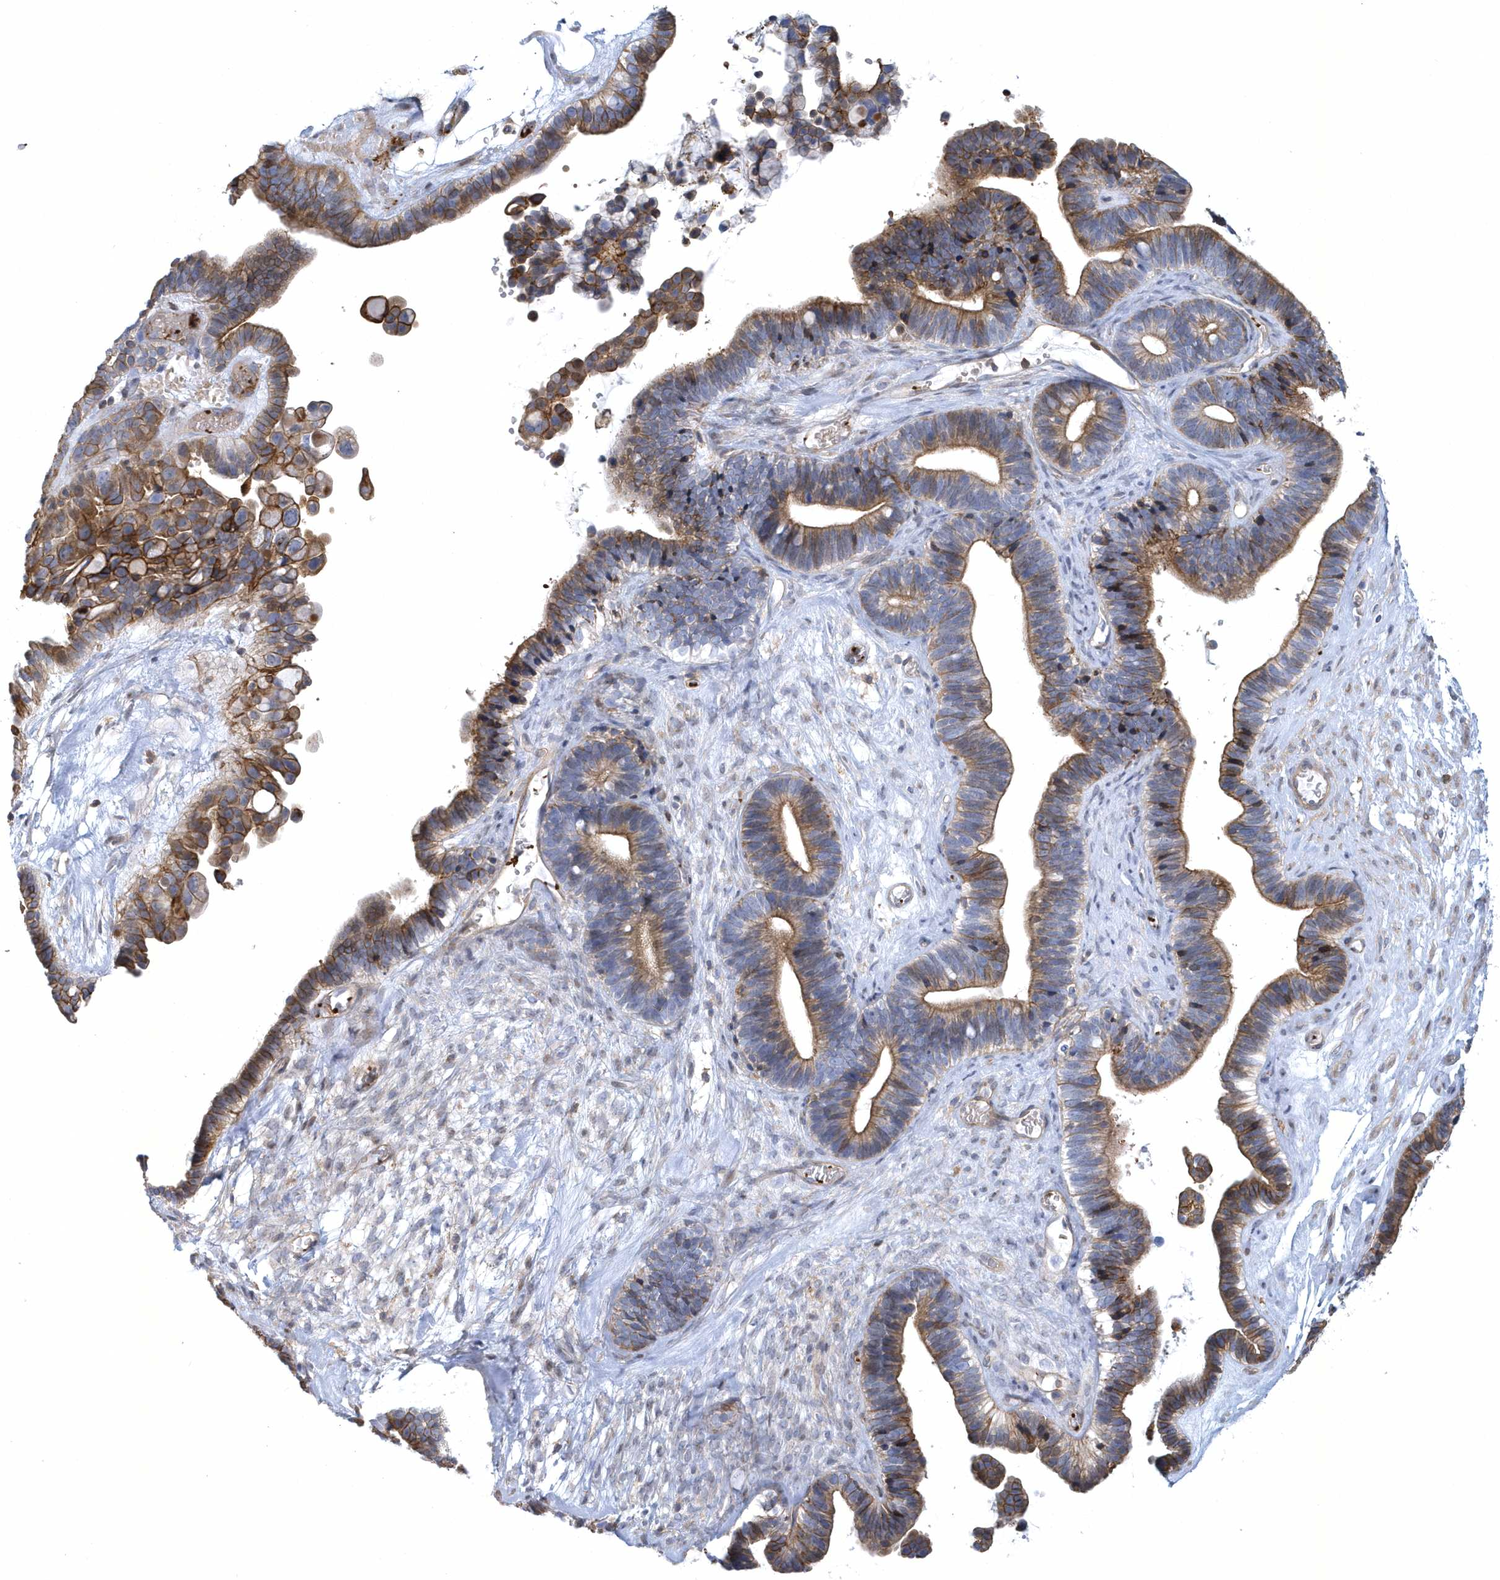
{"staining": {"intensity": "moderate", "quantity": ">75%", "location": "cytoplasmic/membranous"}, "tissue": "ovarian cancer", "cell_type": "Tumor cells", "image_type": "cancer", "snomed": [{"axis": "morphology", "description": "Cystadenocarcinoma, serous, NOS"}, {"axis": "topography", "description": "Ovary"}], "caption": "Protein analysis of ovarian cancer tissue exhibits moderate cytoplasmic/membranous expression in approximately >75% of tumor cells.", "gene": "ARAP2", "patient": {"sex": "female", "age": 56}}